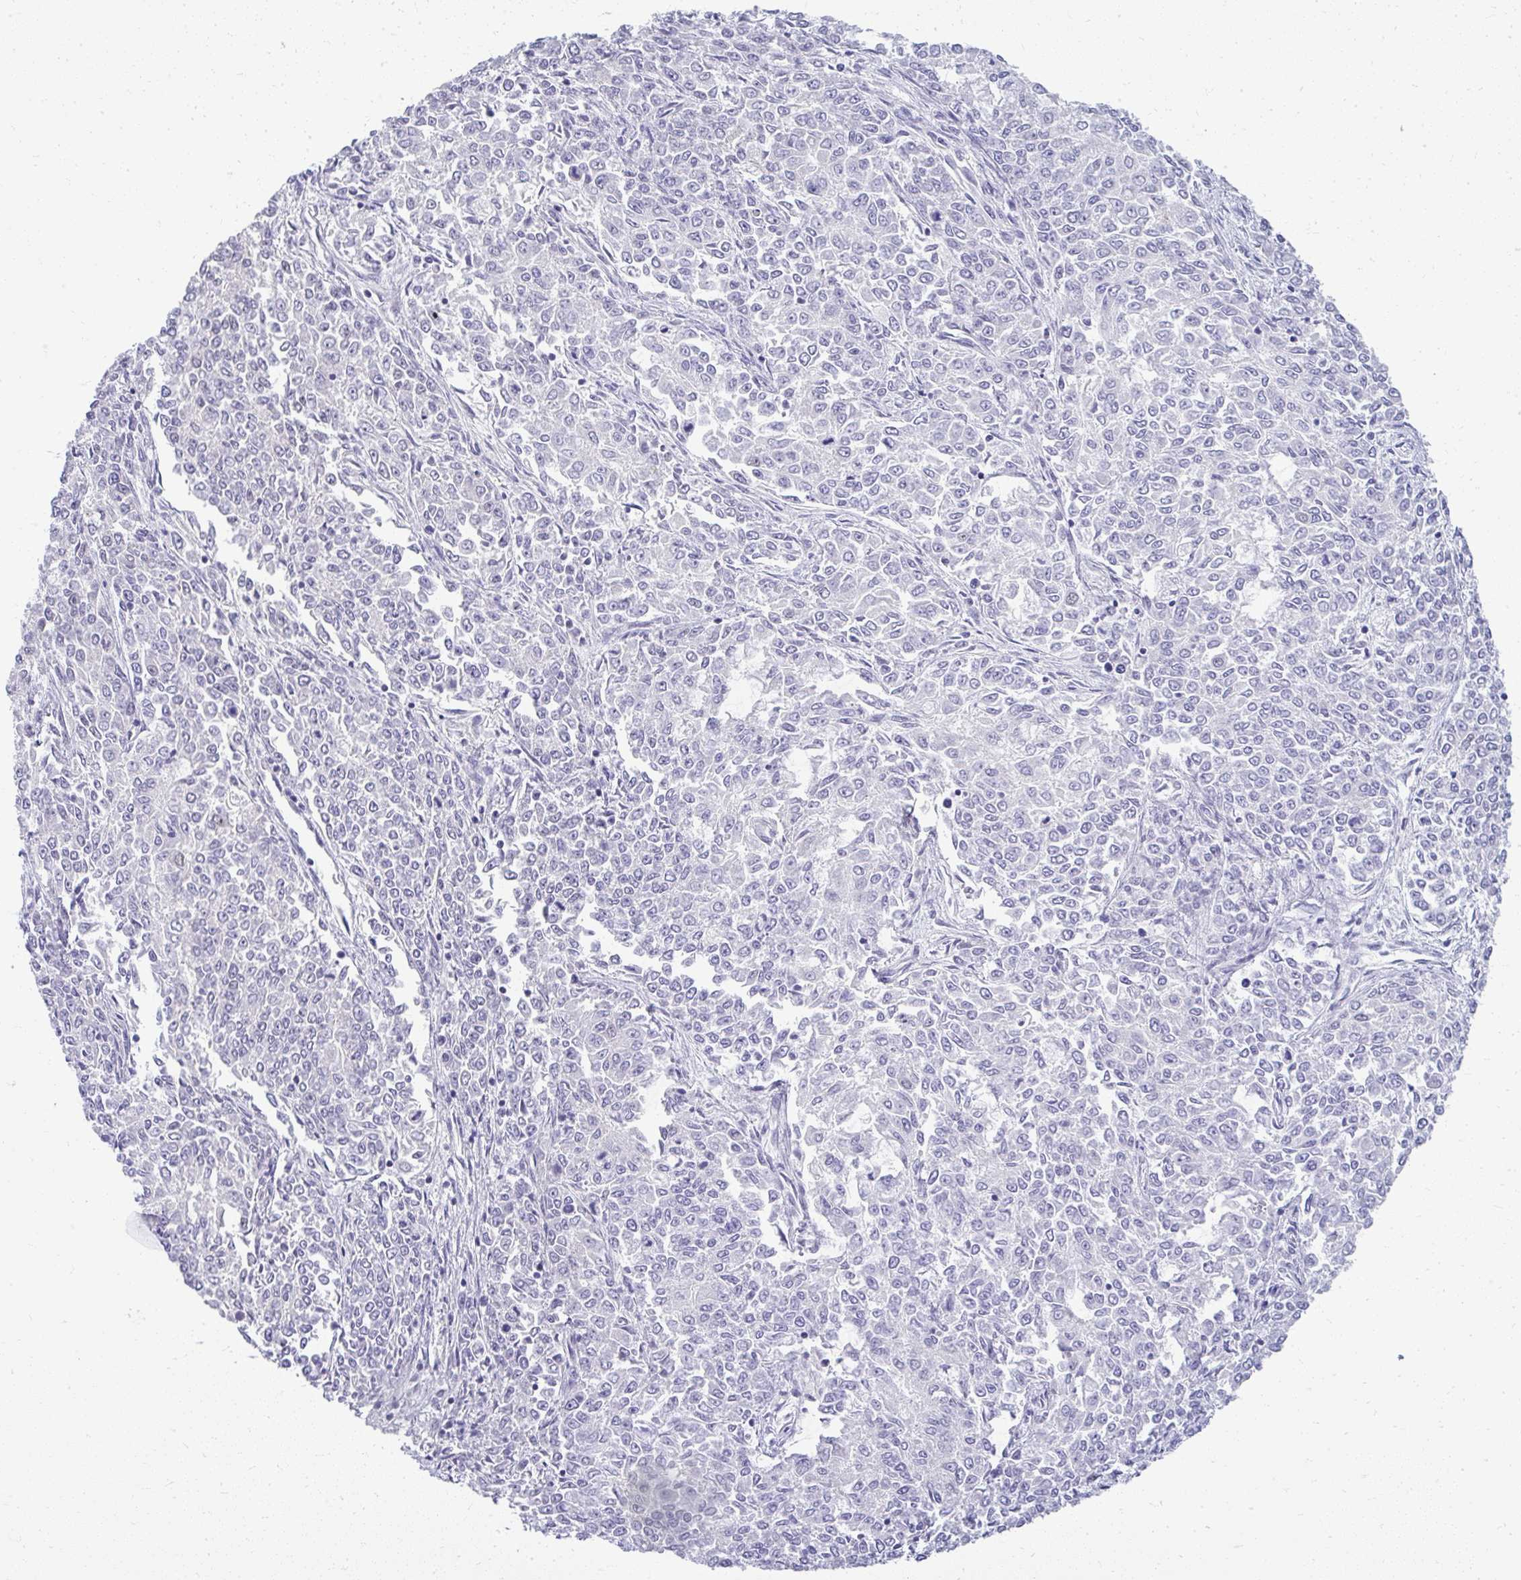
{"staining": {"intensity": "moderate", "quantity": "<25%", "location": "cytoplasmic/membranous"}, "tissue": "endometrial cancer", "cell_type": "Tumor cells", "image_type": "cancer", "snomed": [{"axis": "morphology", "description": "Adenocarcinoma, NOS"}, {"axis": "topography", "description": "Endometrium"}], "caption": "This is a histology image of immunohistochemistry (IHC) staining of endometrial adenocarcinoma, which shows moderate expression in the cytoplasmic/membranous of tumor cells.", "gene": "TEX33", "patient": {"sex": "female", "age": 50}}